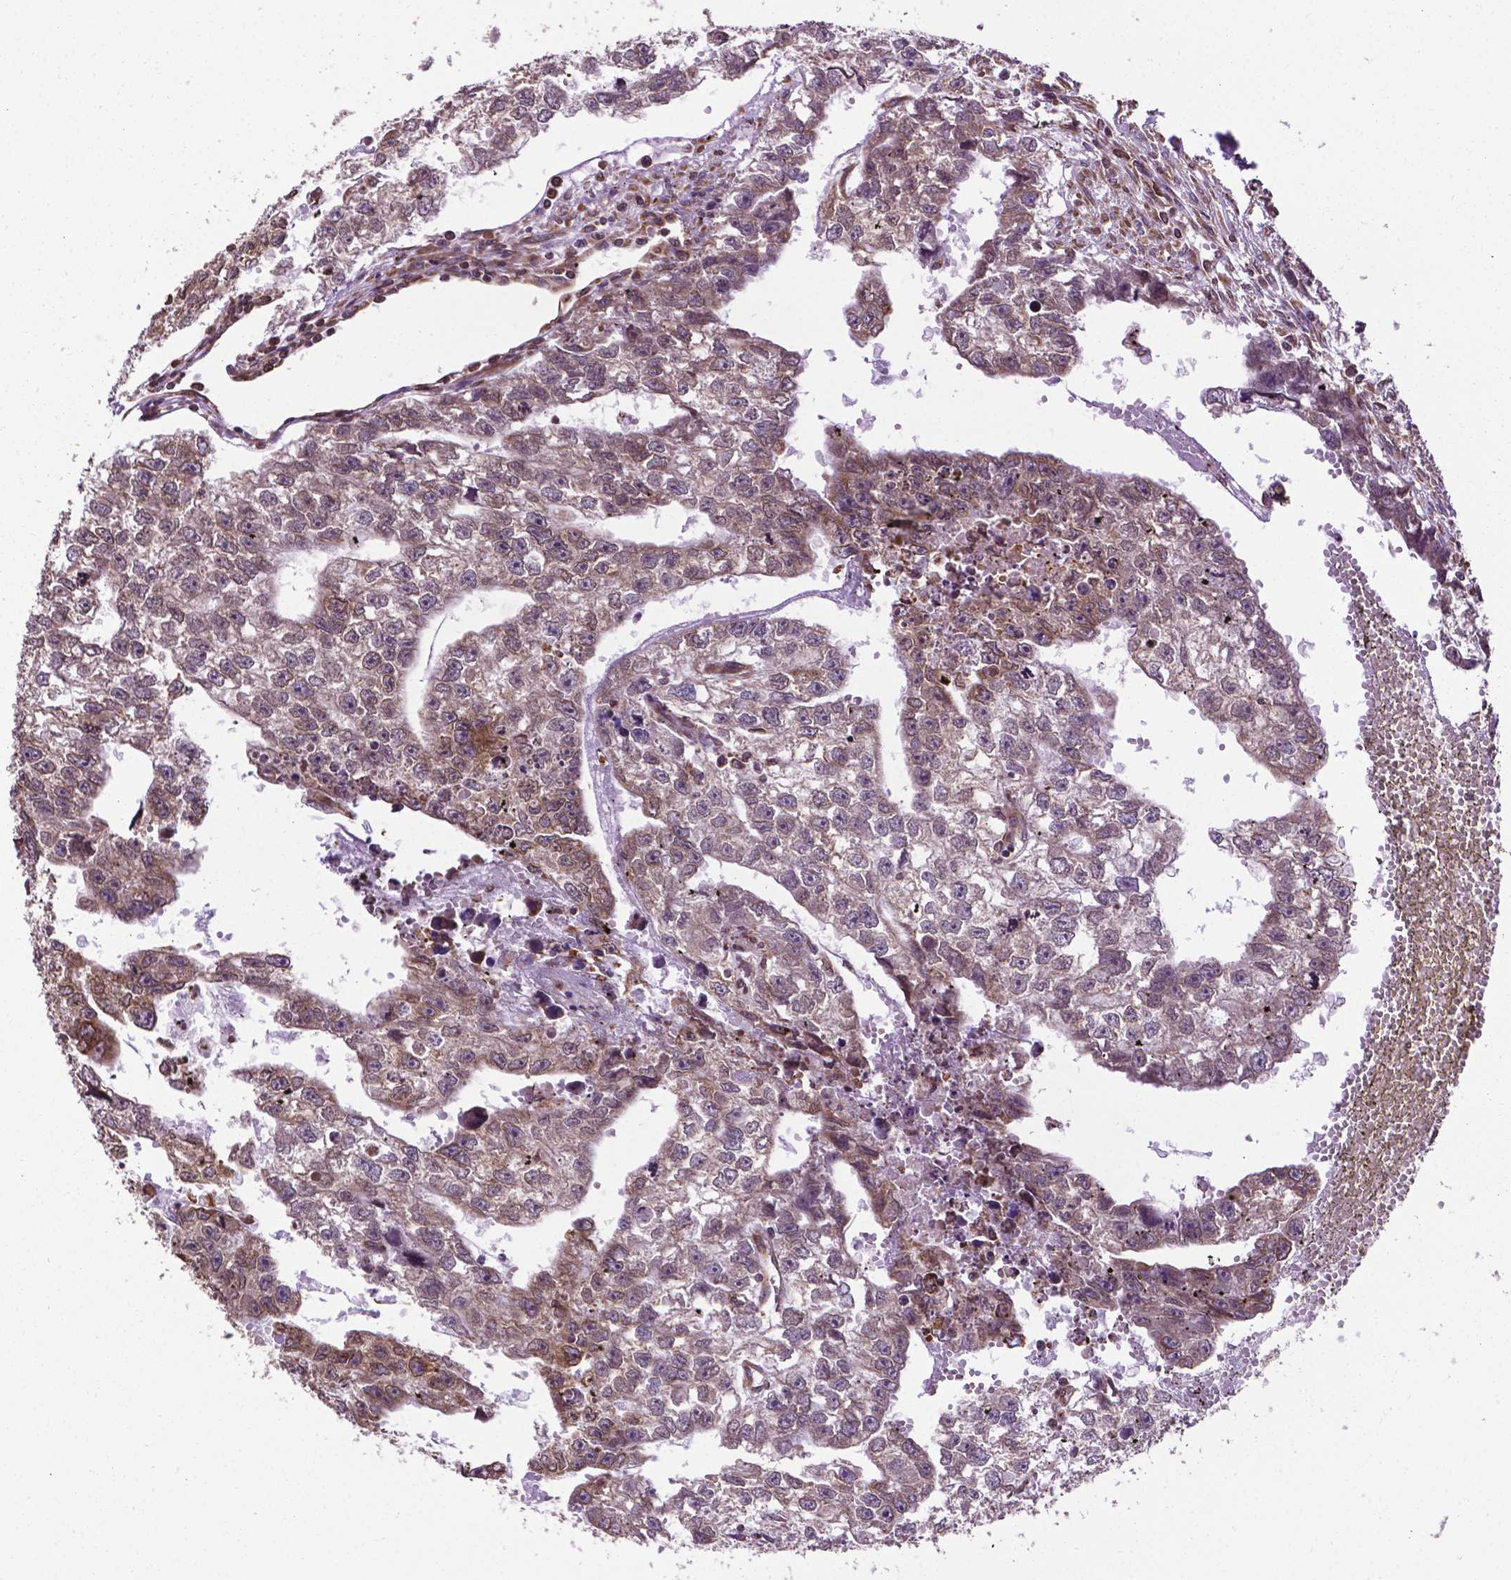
{"staining": {"intensity": "negative", "quantity": "none", "location": "none"}, "tissue": "testis cancer", "cell_type": "Tumor cells", "image_type": "cancer", "snomed": [{"axis": "morphology", "description": "Carcinoma, Embryonal, NOS"}, {"axis": "morphology", "description": "Teratoma, malignant, NOS"}, {"axis": "topography", "description": "Testis"}], "caption": "A histopathology image of human testis teratoma (malignant) is negative for staining in tumor cells.", "gene": "GANAB", "patient": {"sex": "male", "age": 44}}